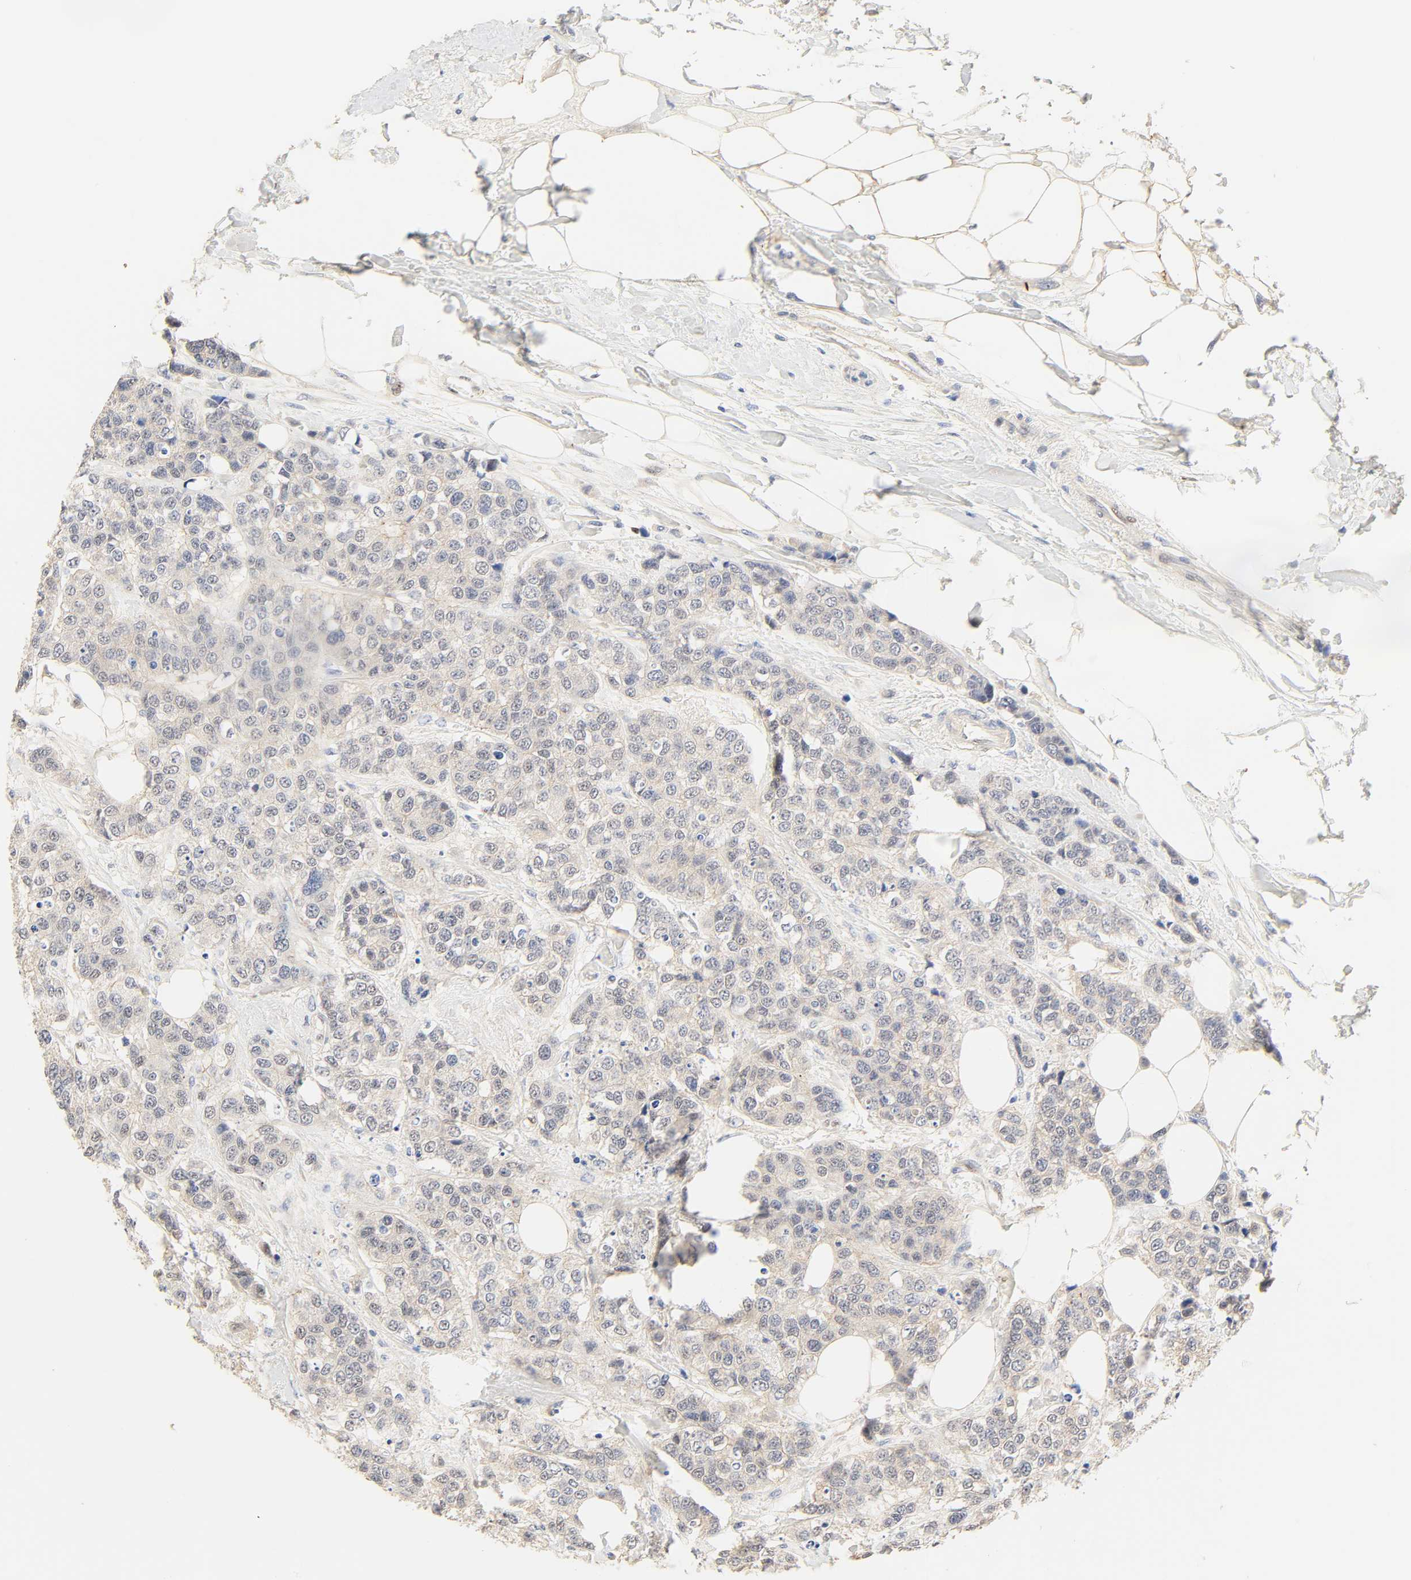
{"staining": {"intensity": "negative", "quantity": "none", "location": "none"}, "tissue": "breast cancer", "cell_type": "Tumor cells", "image_type": "cancer", "snomed": [{"axis": "morphology", "description": "Duct carcinoma"}, {"axis": "topography", "description": "Breast"}], "caption": "IHC of breast cancer (intraductal carcinoma) displays no staining in tumor cells. (Stains: DAB immunohistochemistry with hematoxylin counter stain, Microscopy: brightfield microscopy at high magnification).", "gene": "BORCS8-MEF2B", "patient": {"sex": "female", "age": 51}}